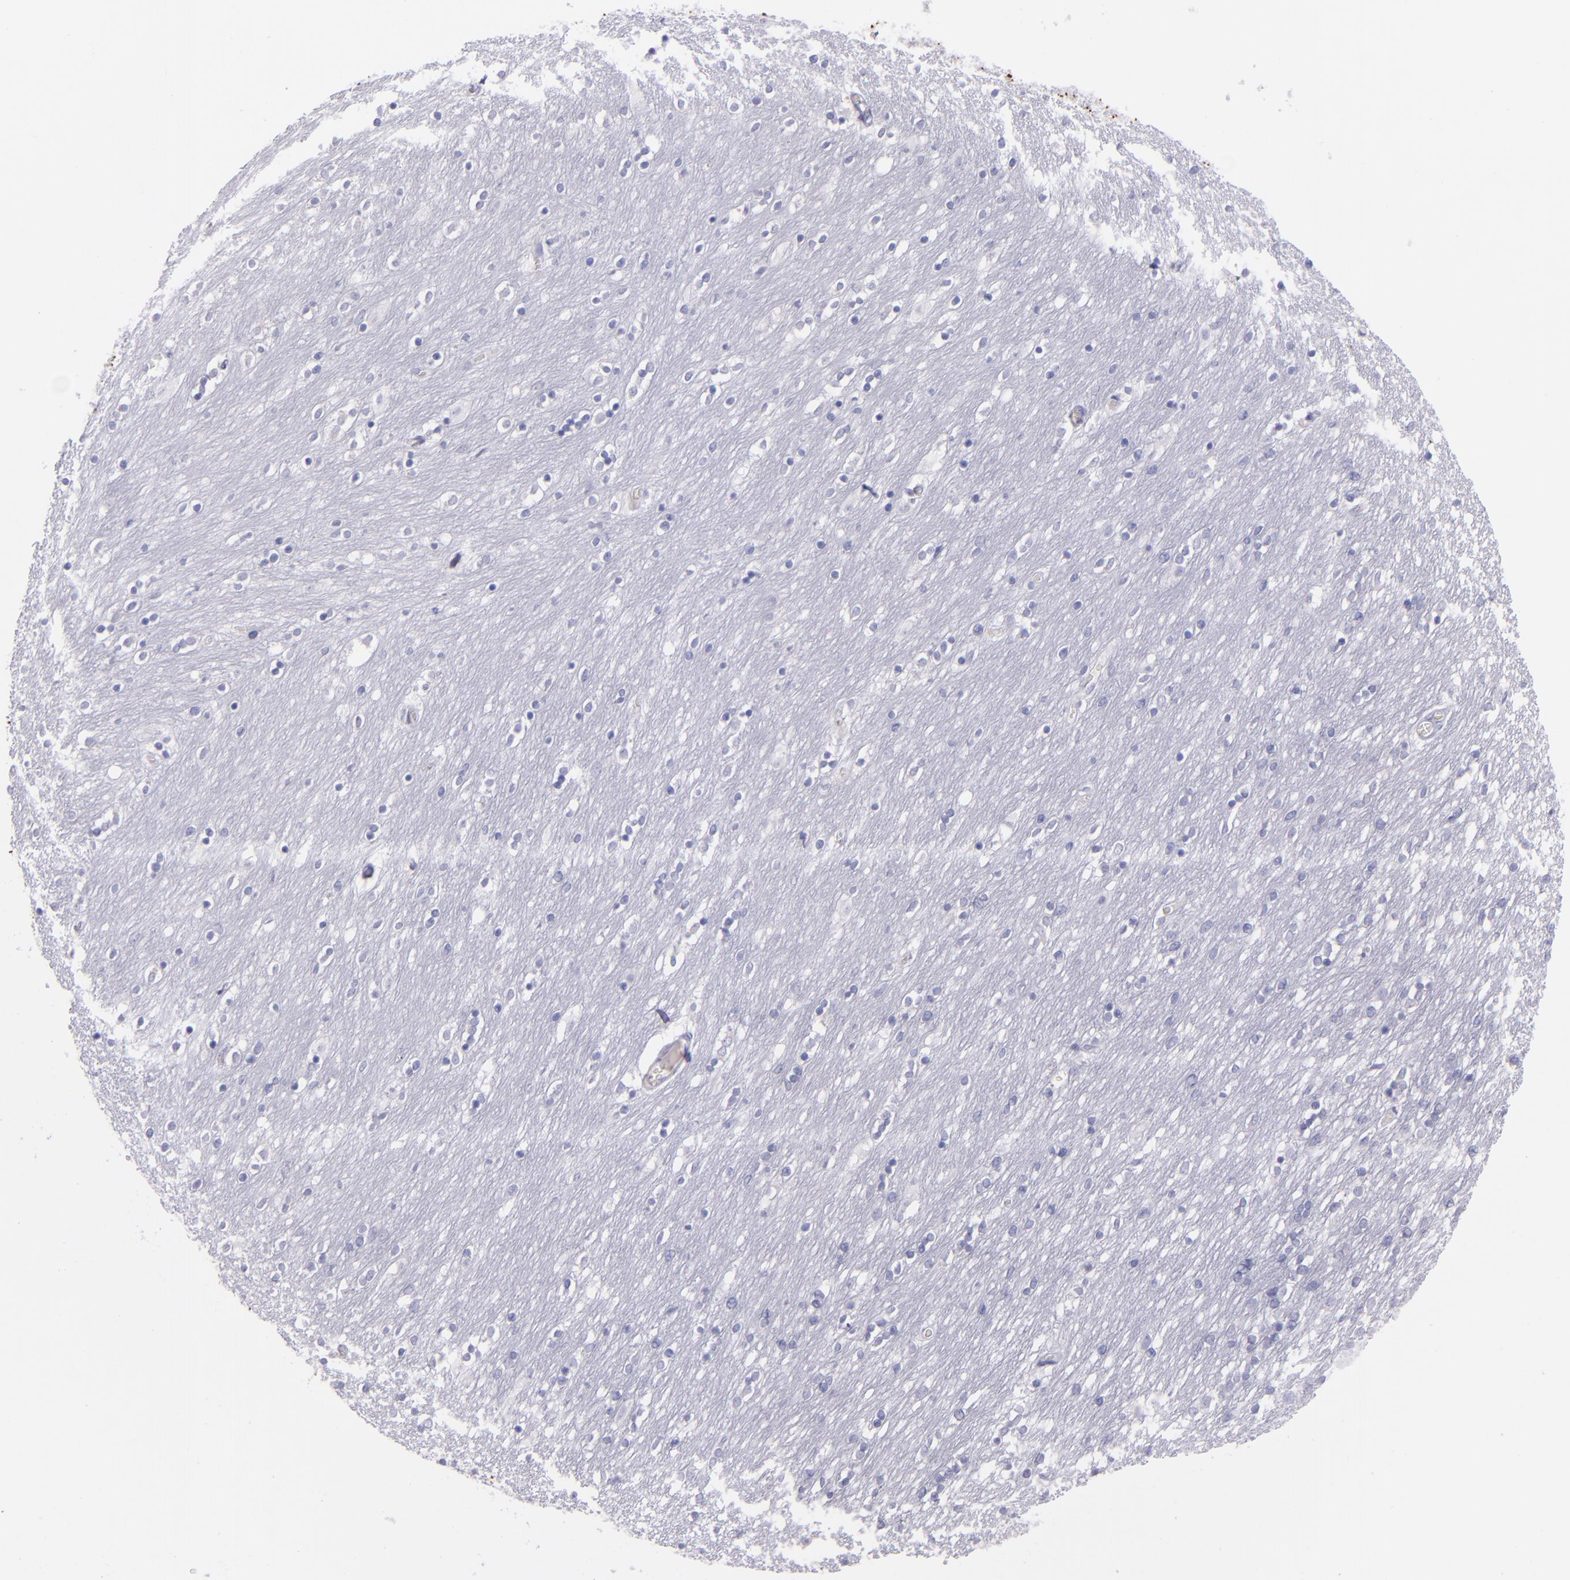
{"staining": {"intensity": "negative", "quantity": "none", "location": "none"}, "tissue": "caudate", "cell_type": "Glial cells", "image_type": "normal", "snomed": [{"axis": "morphology", "description": "Normal tissue, NOS"}, {"axis": "topography", "description": "Lateral ventricle wall"}], "caption": "Immunohistochemistry (IHC) histopathology image of unremarkable human caudate stained for a protein (brown), which exhibits no staining in glial cells.", "gene": "TNNT3", "patient": {"sex": "female", "age": 54}}